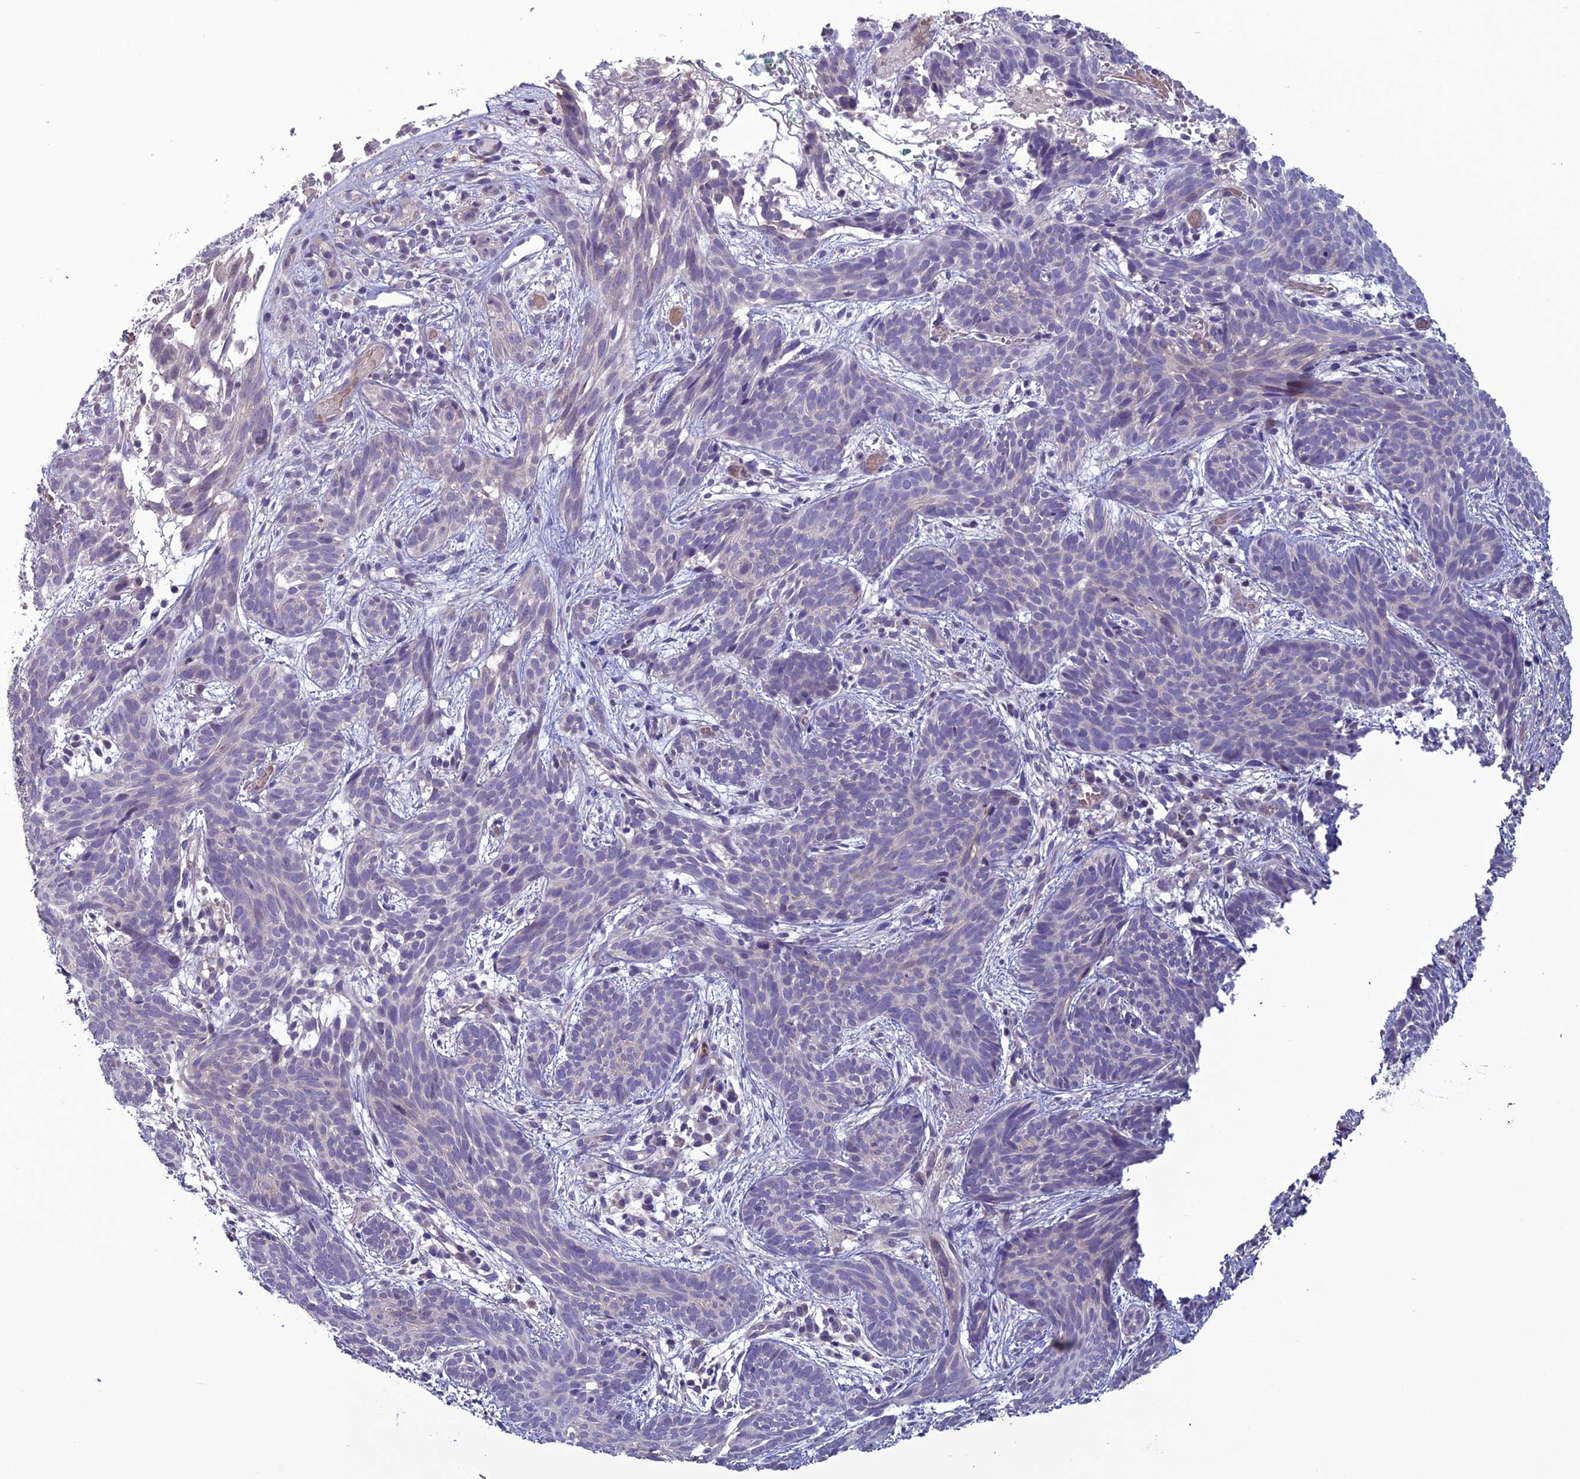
{"staining": {"intensity": "negative", "quantity": "none", "location": "none"}, "tissue": "skin cancer", "cell_type": "Tumor cells", "image_type": "cancer", "snomed": [{"axis": "morphology", "description": "Basal cell carcinoma"}, {"axis": "topography", "description": "Skin"}], "caption": "High magnification brightfield microscopy of skin basal cell carcinoma stained with DAB (3,3'-diaminobenzidine) (brown) and counterstained with hematoxylin (blue): tumor cells show no significant staining.", "gene": "C2orf76", "patient": {"sex": "female", "age": 81}}